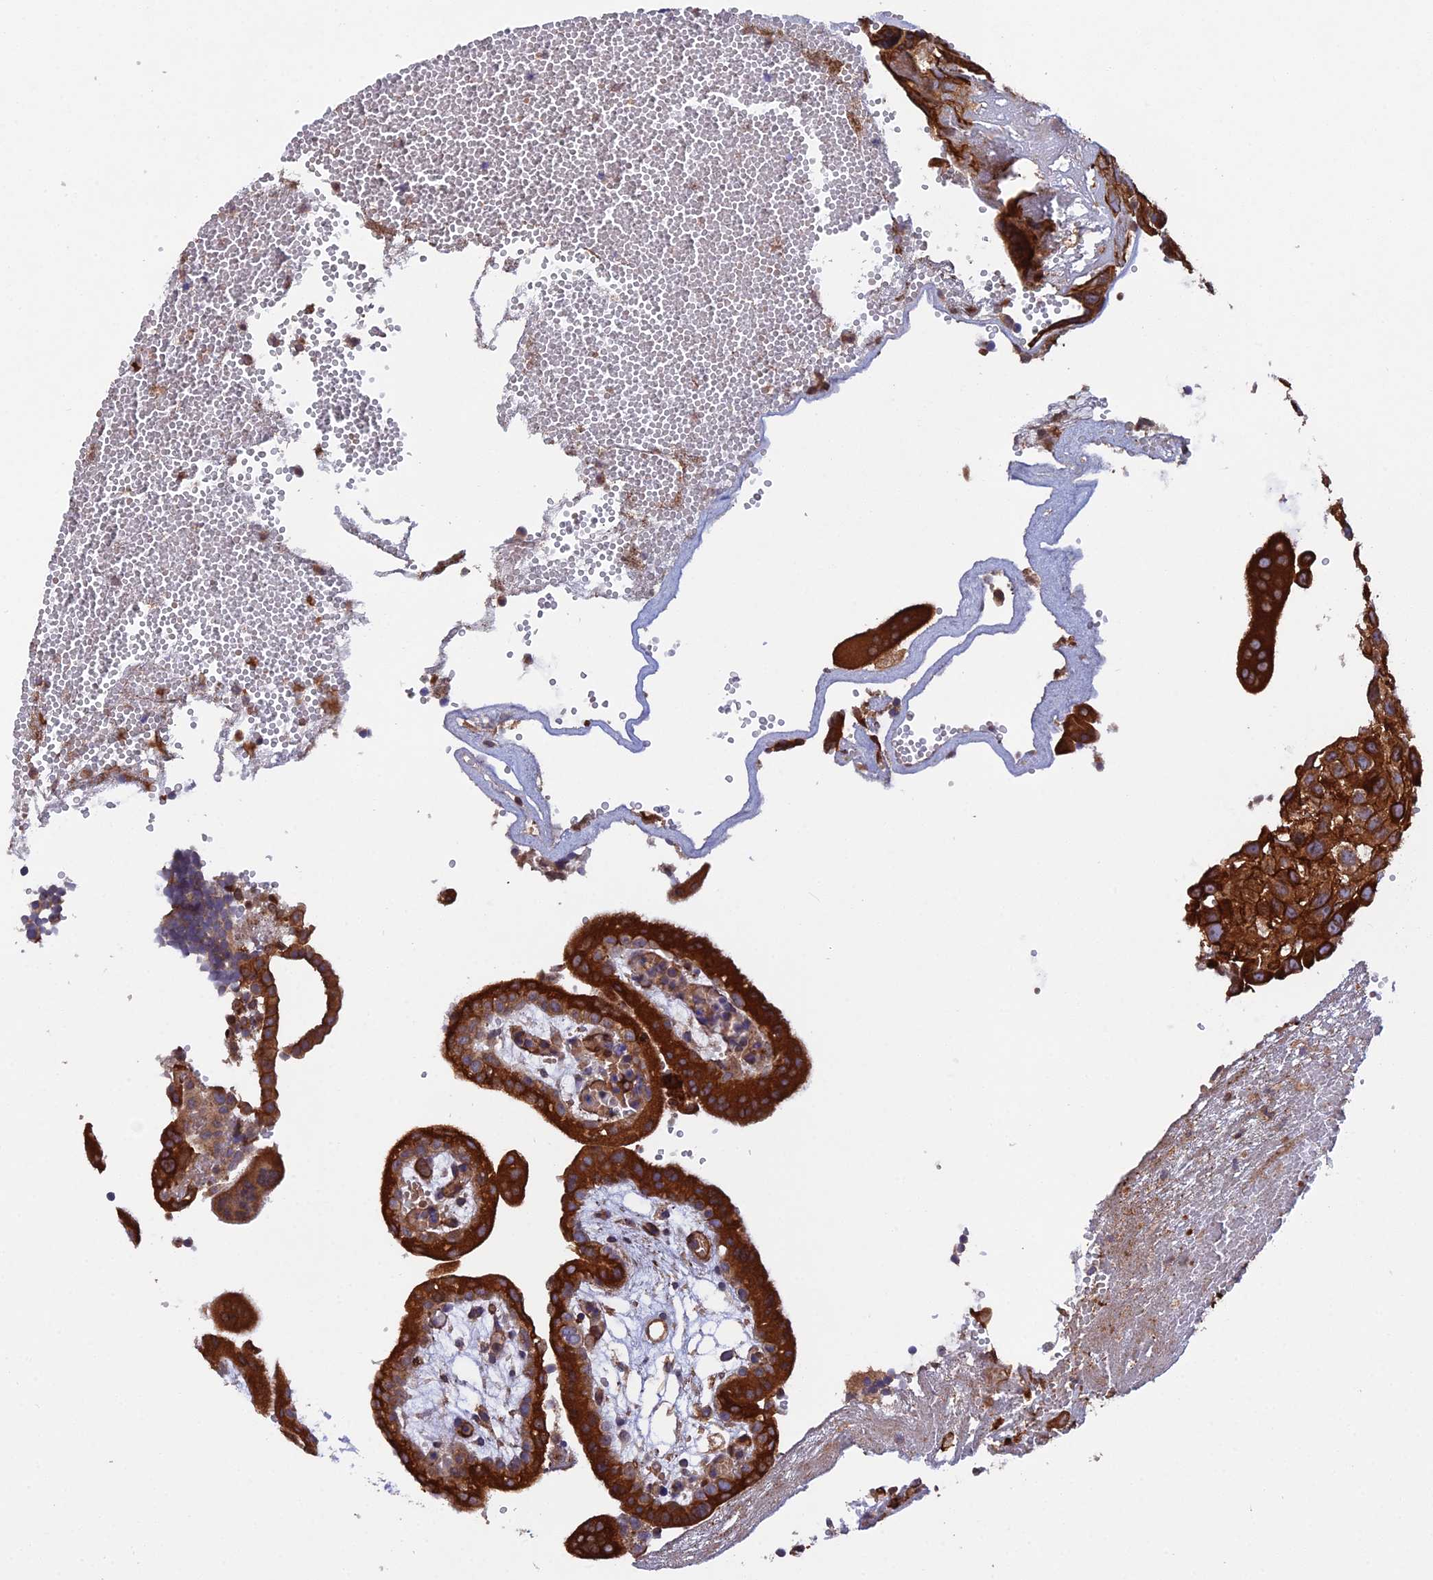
{"staining": {"intensity": "strong", "quantity": ">75%", "location": "cytoplasmic/membranous"}, "tissue": "placenta", "cell_type": "Decidual cells", "image_type": "normal", "snomed": [{"axis": "morphology", "description": "Normal tissue, NOS"}, {"axis": "topography", "description": "Placenta"}], "caption": "Protein staining of benign placenta exhibits strong cytoplasmic/membranous positivity in approximately >75% of decidual cells.", "gene": "RALGAPA2", "patient": {"sex": "female", "age": 18}}